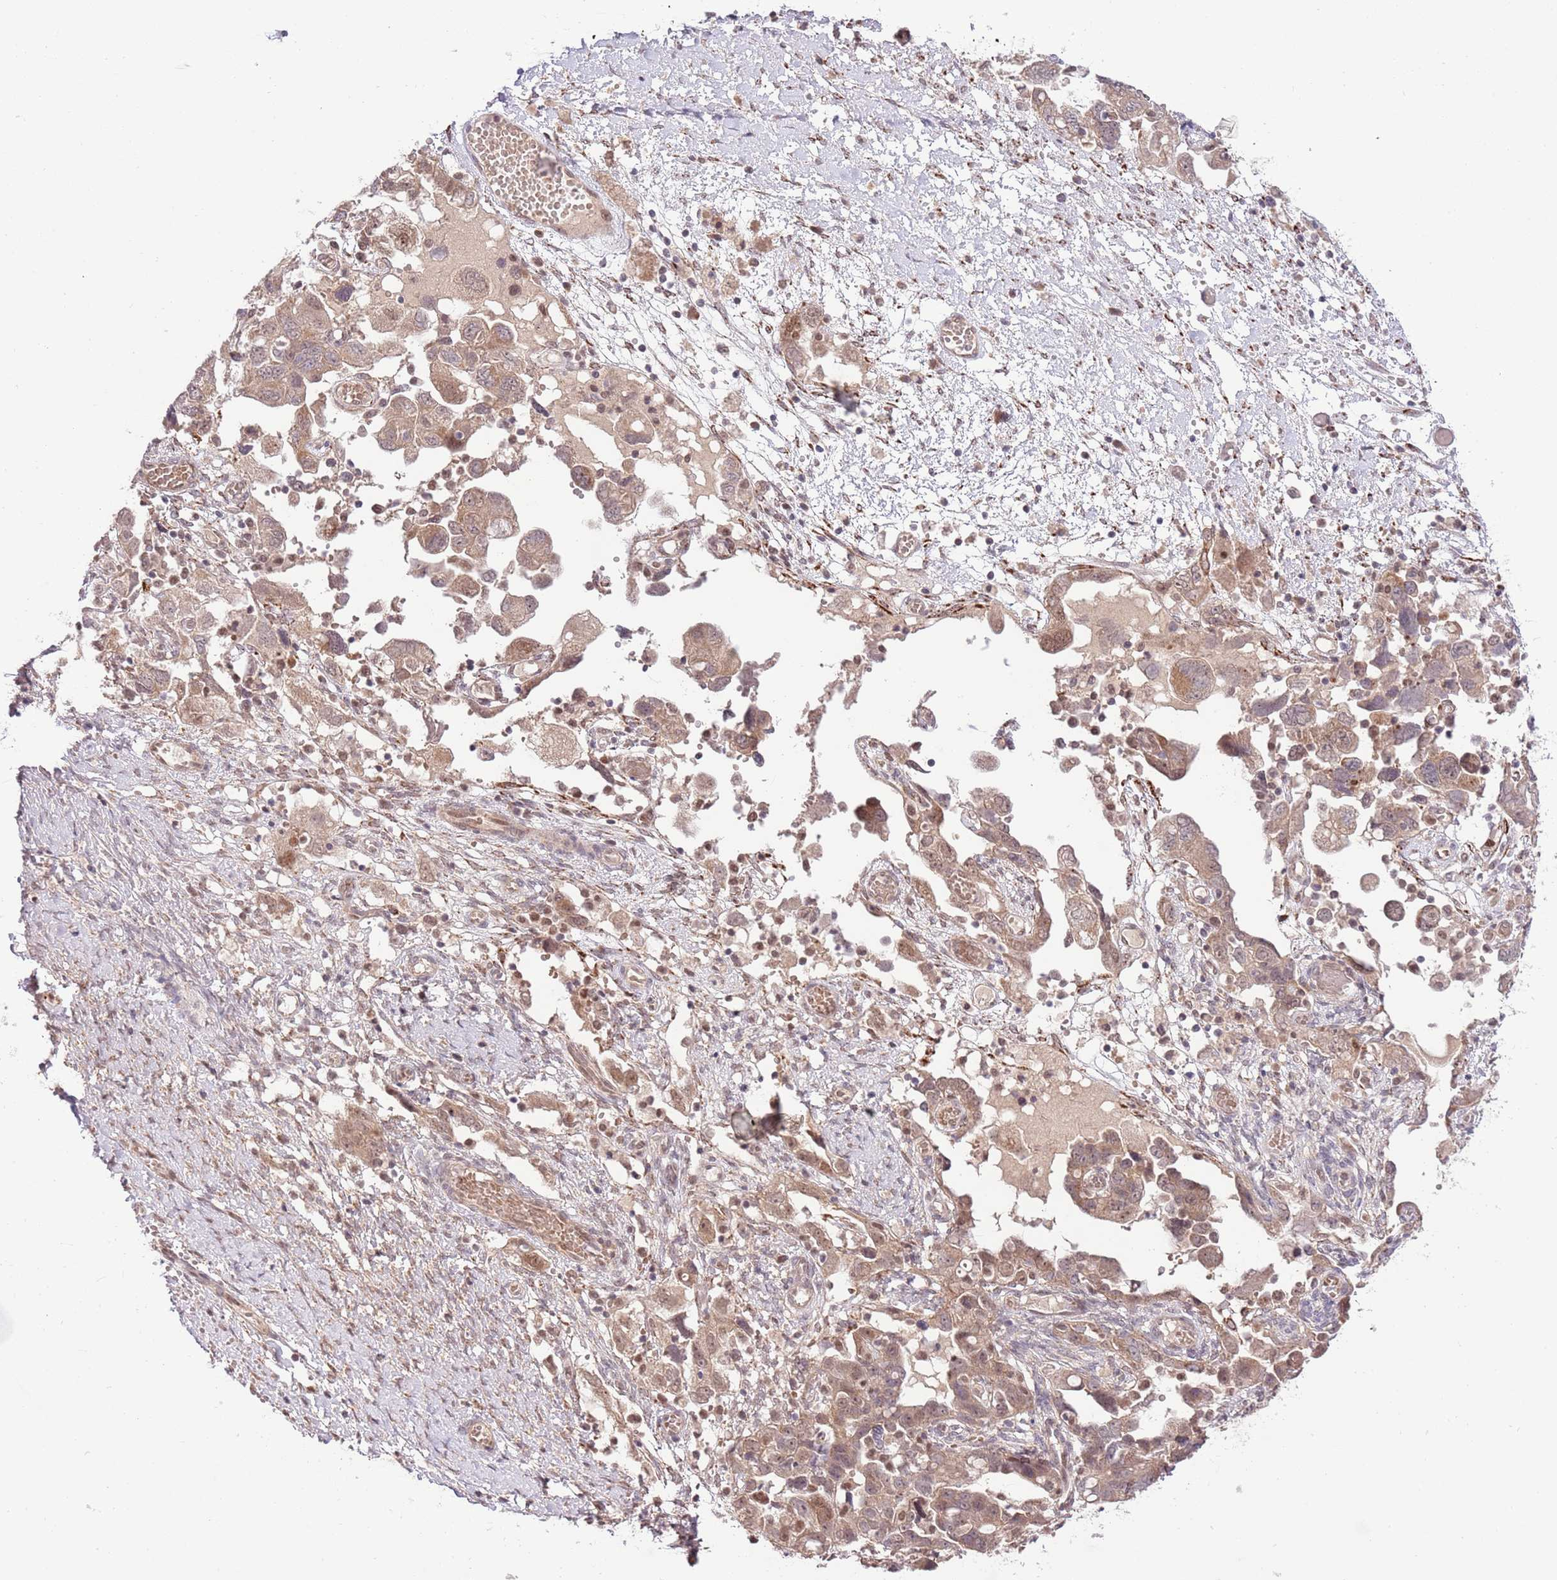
{"staining": {"intensity": "weak", "quantity": ">75%", "location": "cytoplasmic/membranous"}, "tissue": "ovarian cancer", "cell_type": "Tumor cells", "image_type": "cancer", "snomed": [{"axis": "morphology", "description": "Carcinoma, NOS"}, {"axis": "morphology", "description": "Cystadenocarcinoma, serous, NOS"}, {"axis": "topography", "description": "Ovary"}], "caption": "Ovarian cancer stained with a protein marker shows weak staining in tumor cells.", "gene": "CHD1", "patient": {"sex": "female", "age": 69}}